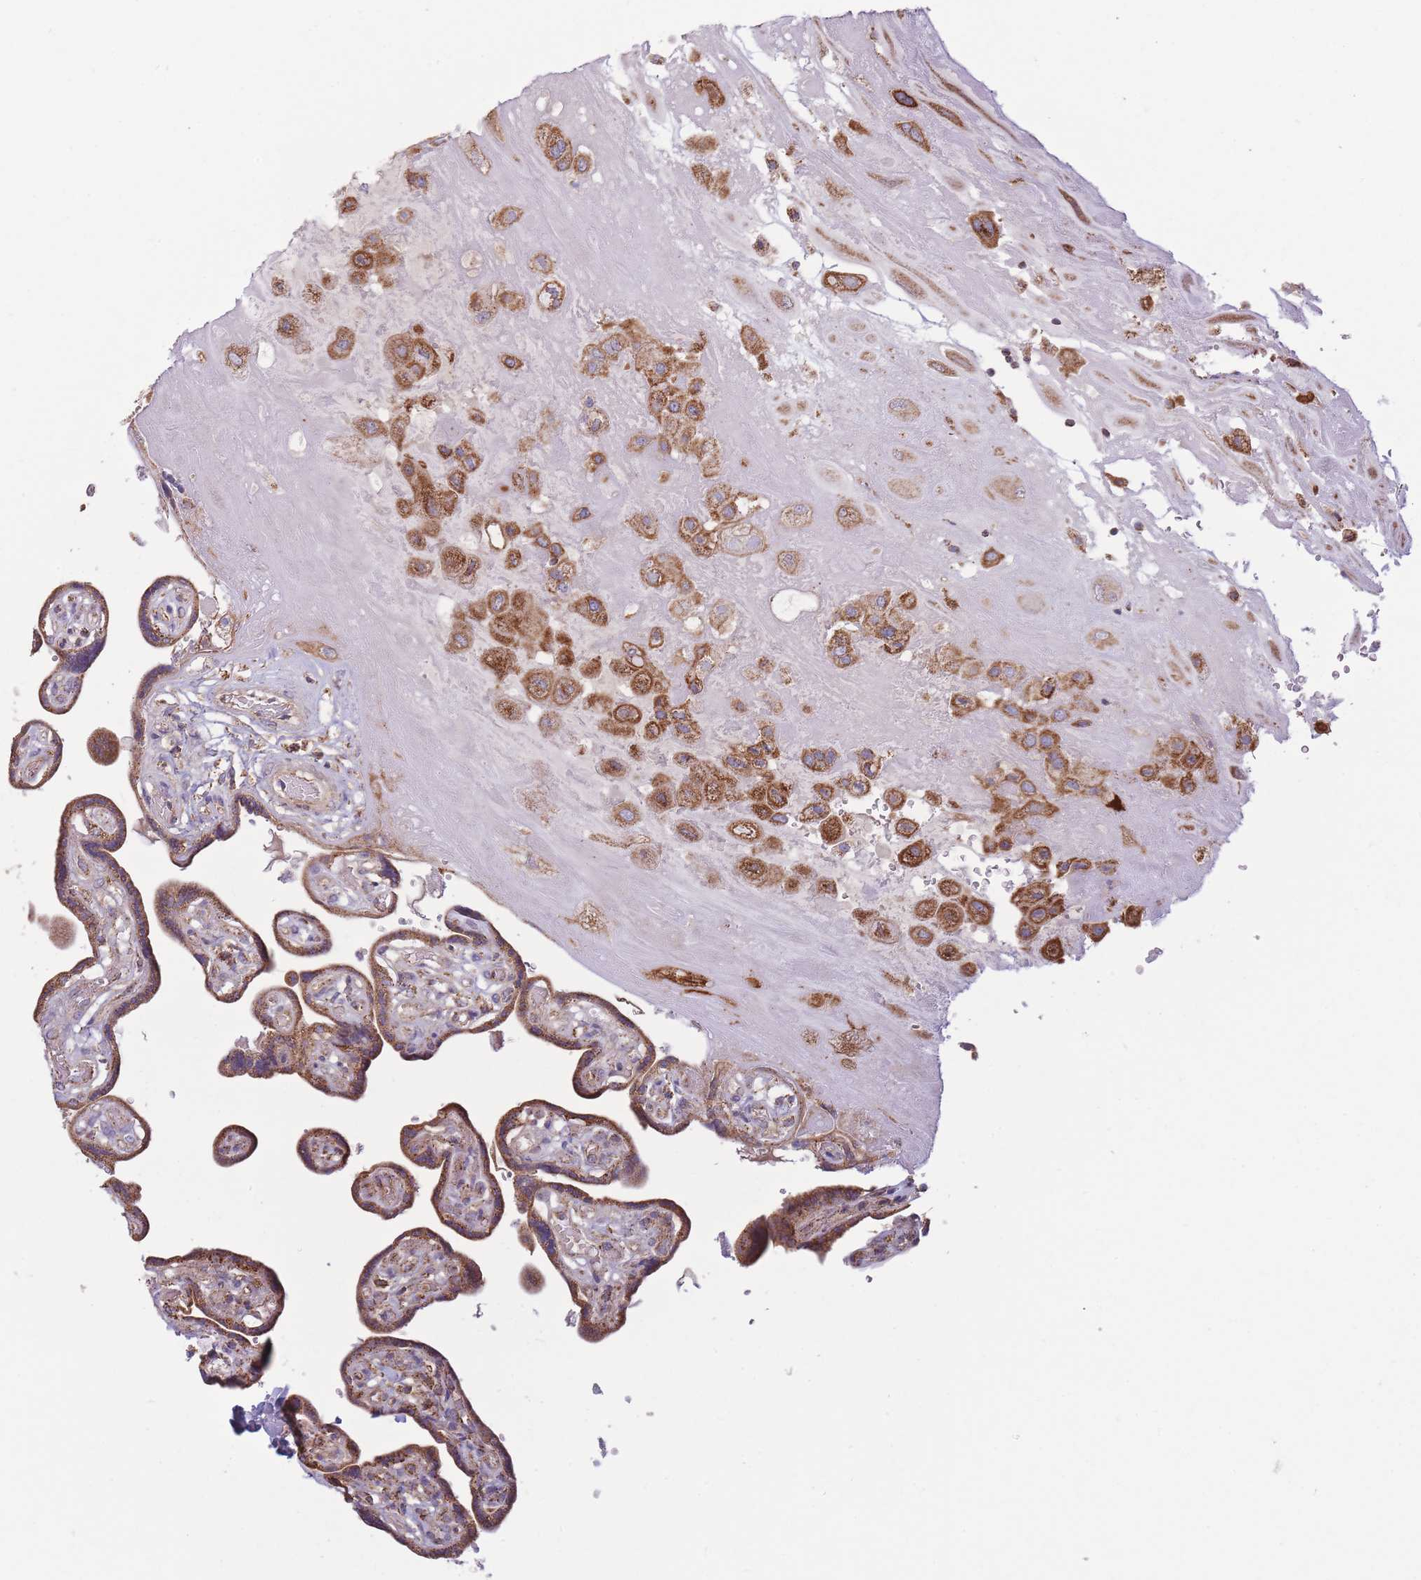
{"staining": {"intensity": "strong", "quantity": ">75%", "location": "cytoplasmic/membranous"}, "tissue": "placenta", "cell_type": "Decidual cells", "image_type": "normal", "snomed": [{"axis": "morphology", "description": "Normal tissue, NOS"}, {"axis": "topography", "description": "Placenta"}], "caption": "High-magnification brightfield microscopy of unremarkable placenta stained with DAB (3,3'-diaminobenzidine) (brown) and counterstained with hematoxylin (blue). decidual cells exhibit strong cytoplasmic/membranous staining is appreciated in approximately>75% of cells.", "gene": "KIF16B", "patient": {"sex": "female", "age": 32}}